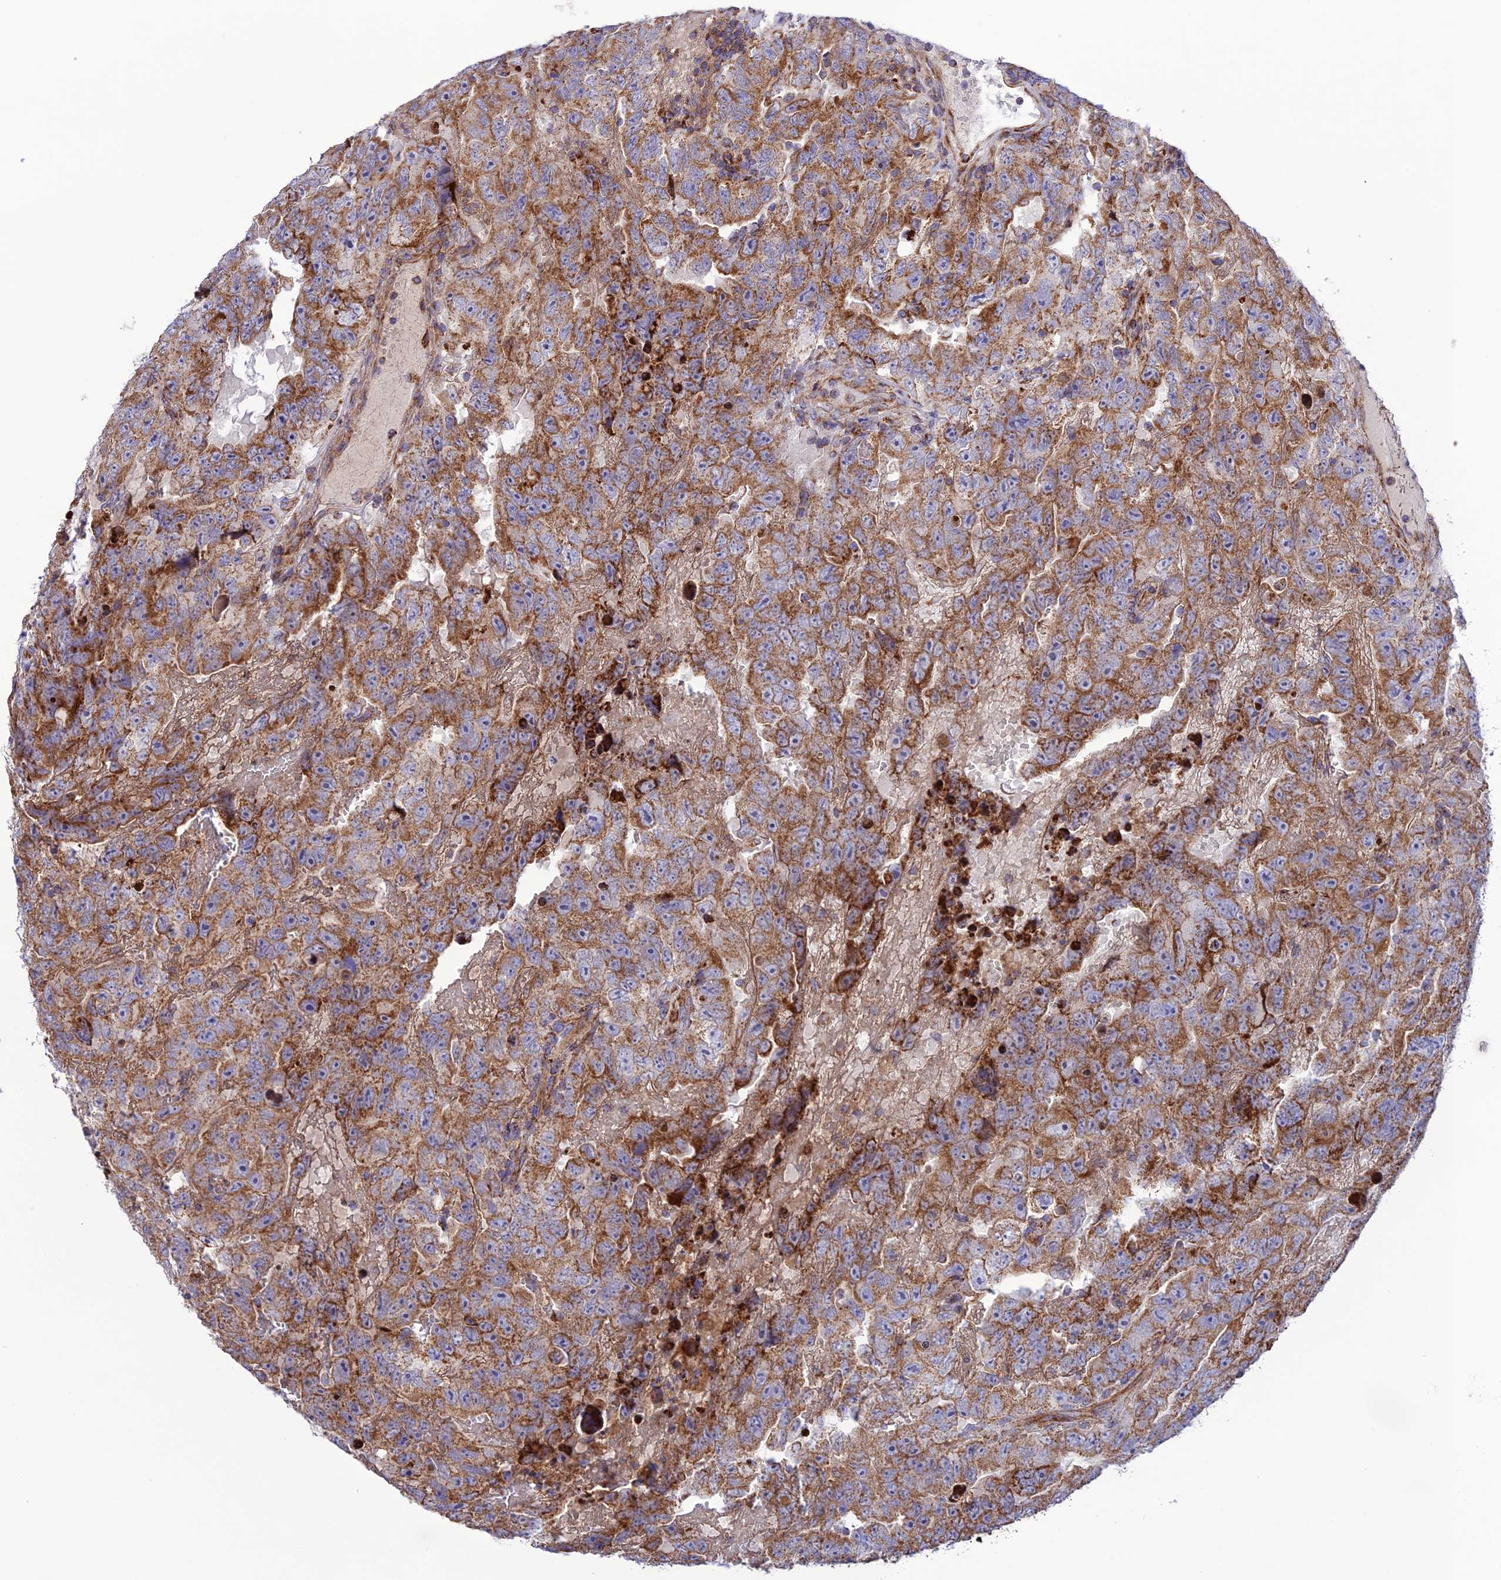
{"staining": {"intensity": "moderate", "quantity": ">75%", "location": "cytoplasmic/membranous"}, "tissue": "testis cancer", "cell_type": "Tumor cells", "image_type": "cancer", "snomed": [{"axis": "morphology", "description": "Carcinoma, Embryonal, NOS"}, {"axis": "topography", "description": "Testis"}], "caption": "Embryonal carcinoma (testis) stained for a protein reveals moderate cytoplasmic/membranous positivity in tumor cells. Using DAB (brown) and hematoxylin (blue) stains, captured at high magnification using brightfield microscopy.", "gene": "UAP1L1", "patient": {"sex": "male", "age": 45}}